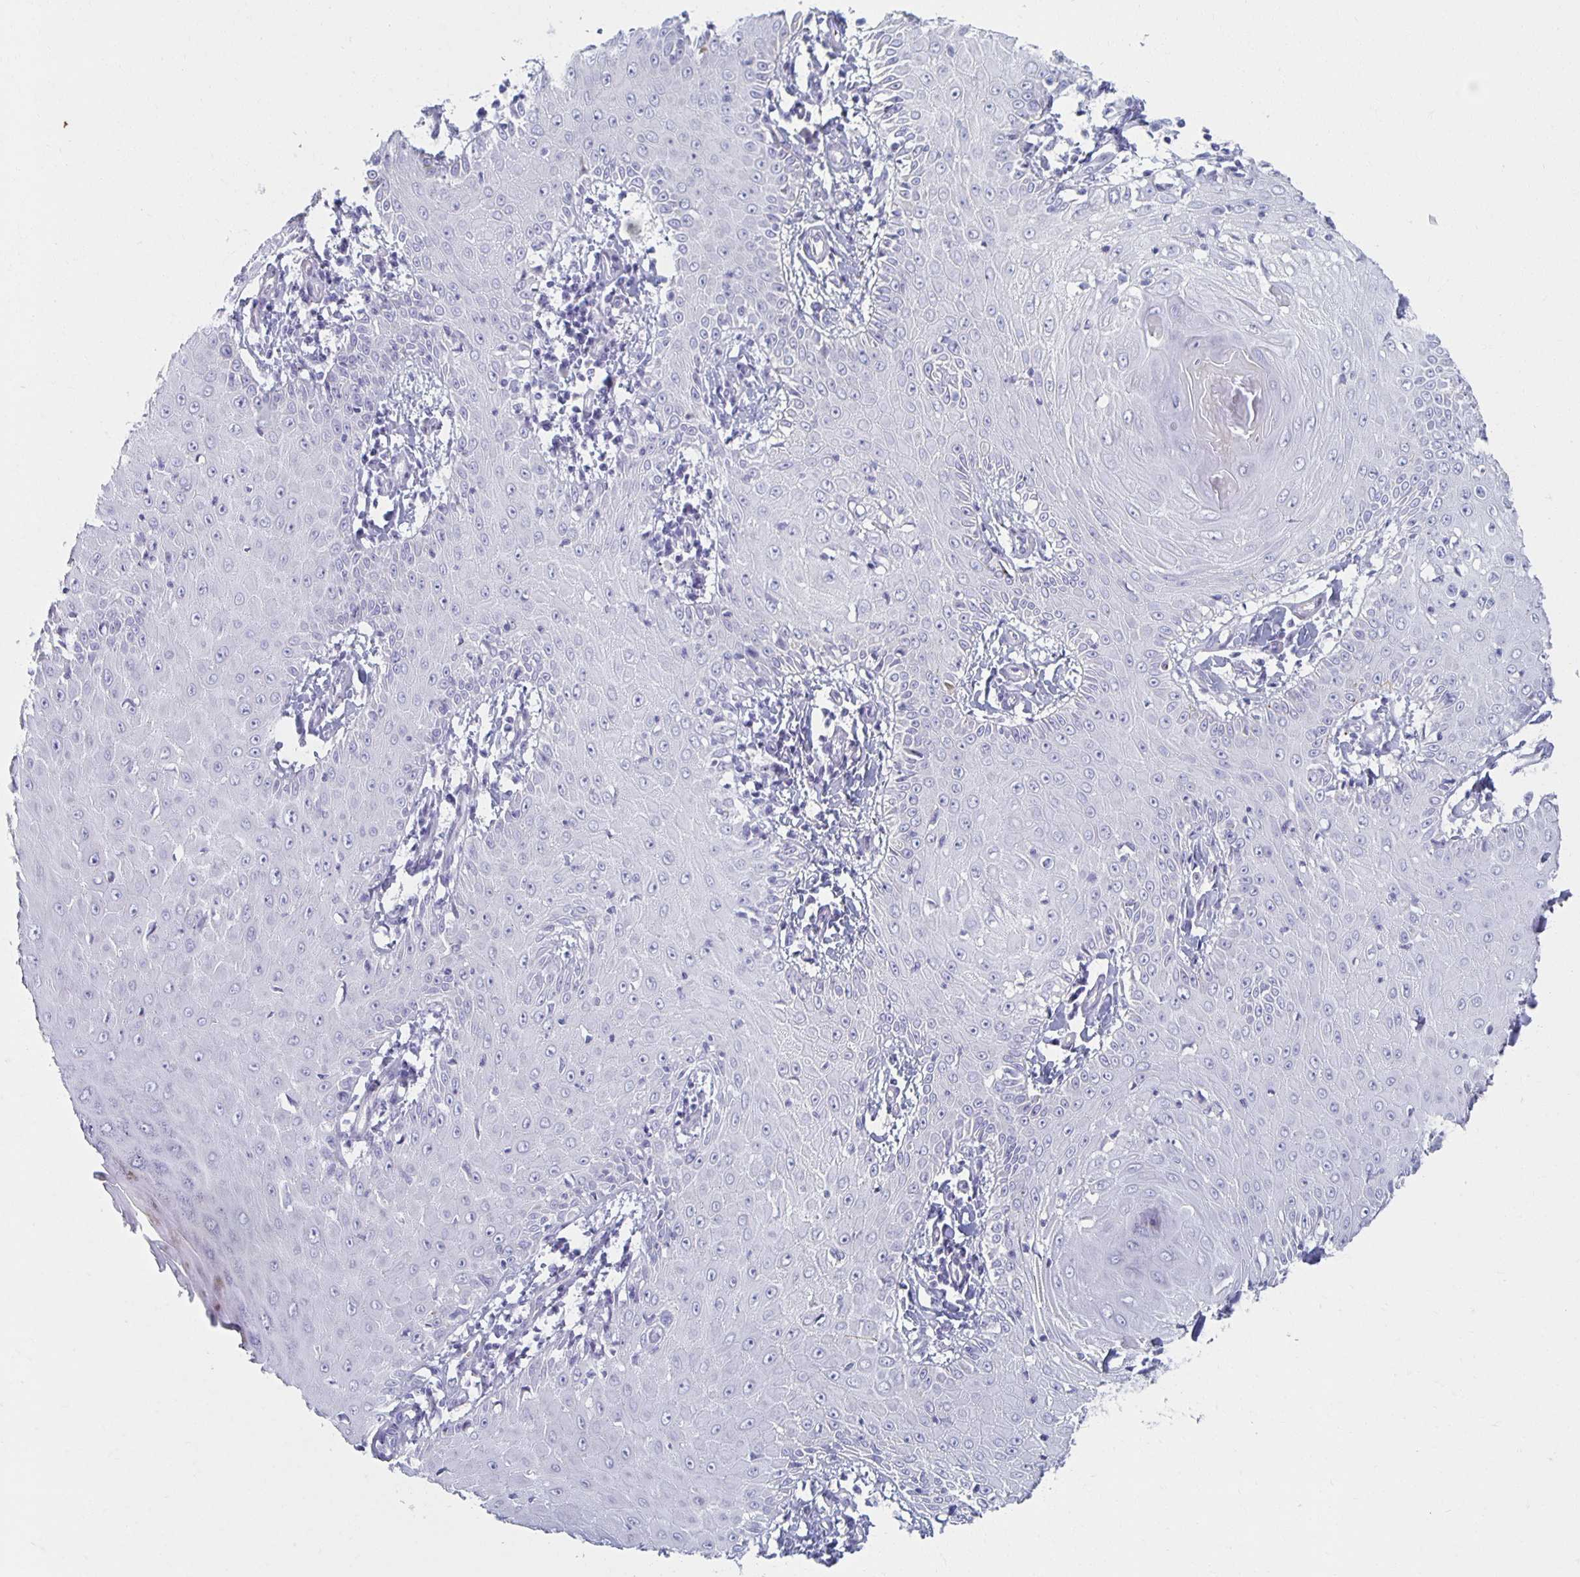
{"staining": {"intensity": "negative", "quantity": "none", "location": "none"}, "tissue": "skin cancer", "cell_type": "Tumor cells", "image_type": "cancer", "snomed": [{"axis": "morphology", "description": "Squamous cell carcinoma, NOS"}, {"axis": "topography", "description": "Skin"}], "caption": "IHC image of squamous cell carcinoma (skin) stained for a protein (brown), which shows no staining in tumor cells. (Brightfield microscopy of DAB (3,3'-diaminobenzidine) immunohistochemistry (IHC) at high magnification).", "gene": "TEX44", "patient": {"sex": "male", "age": 70}}